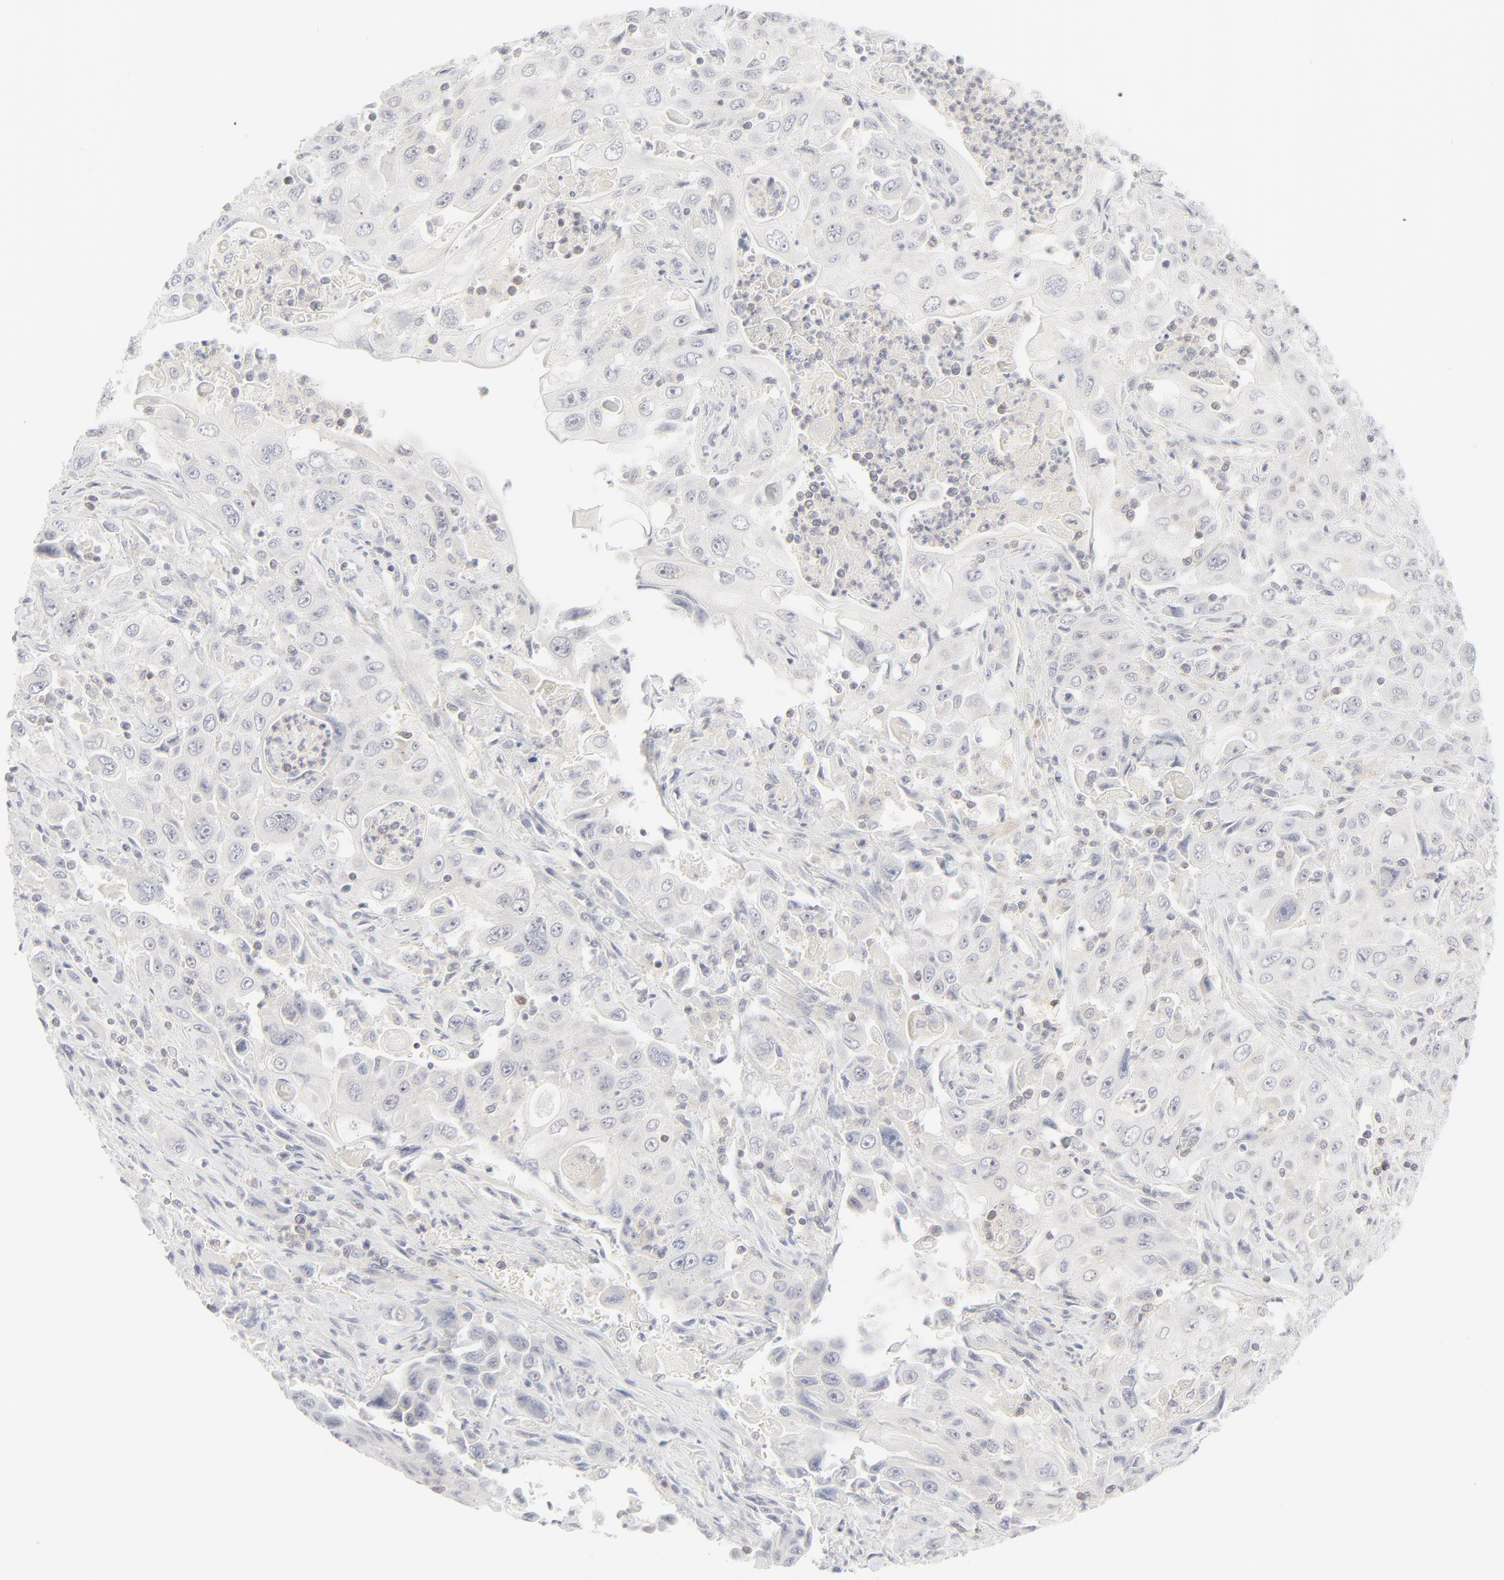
{"staining": {"intensity": "negative", "quantity": "none", "location": "none"}, "tissue": "pancreatic cancer", "cell_type": "Tumor cells", "image_type": "cancer", "snomed": [{"axis": "morphology", "description": "Adenocarcinoma, NOS"}, {"axis": "topography", "description": "Pancreas"}], "caption": "A micrograph of human pancreatic cancer (adenocarcinoma) is negative for staining in tumor cells. (IHC, brightfield microscopy, high magnification).", "gene": "PRKCB", "patient": {"sex": "male", "age": 70}}